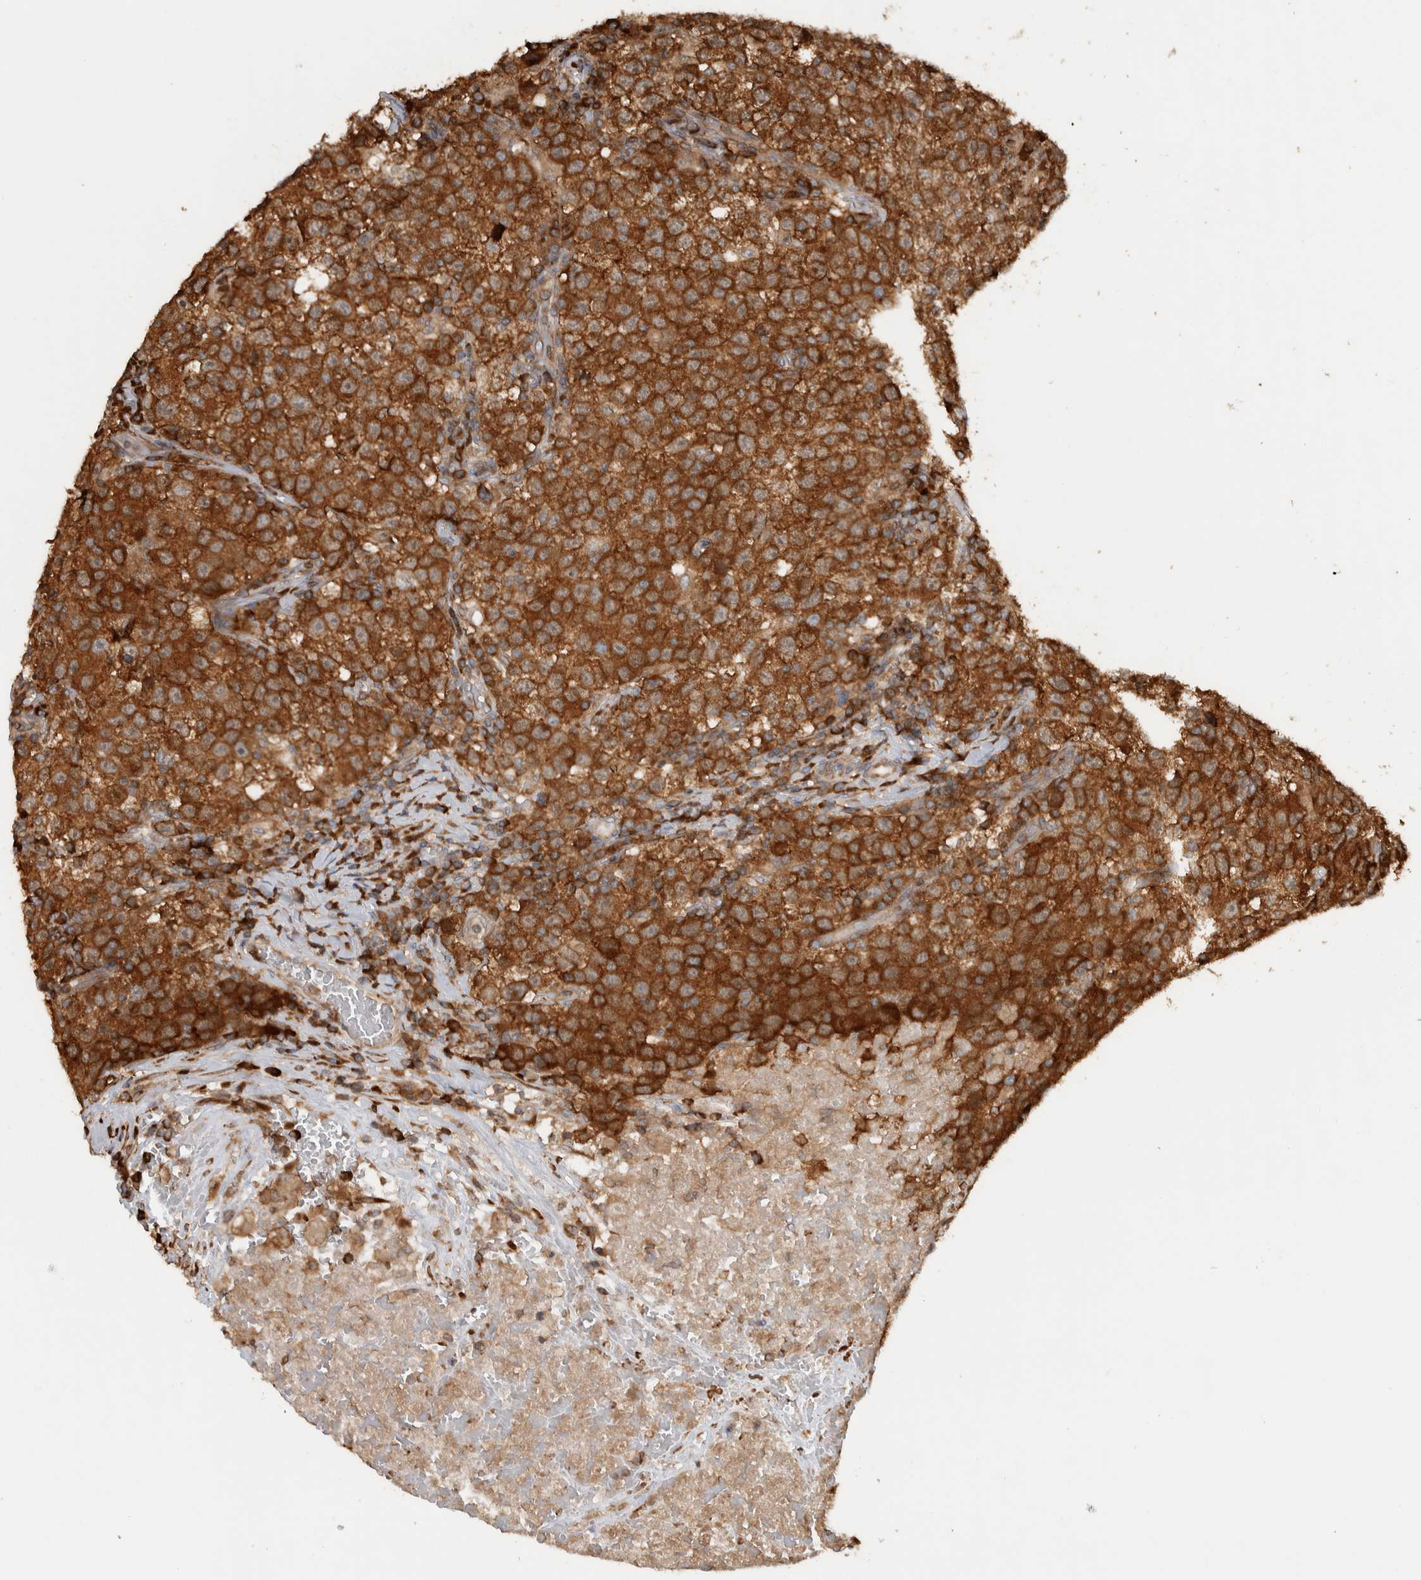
{"staining": {"intensity": "strong", "quantity": ">75%", "location": "cytoplasmic/membranous"}, "tissue": "testis cancer", "cell_type": "Tumor cells", "image_type": "cancer", "snomed": [{"axis": "morphology", "description": "Seminoma, NOS"}, {"axis": "topography", "description": "Testis"}], "caption": "IHC image of neoplastic tissue: human testis cancer stained using immunohistochemistry displays high levels of strong protein expression localized specifically in the cytoplasmic/membranous of tumor cells, appearing as a cytoplasmic/membranous brown color.", "gene": "CNTROB", "patient": {"sex": "male", "age": 22}}